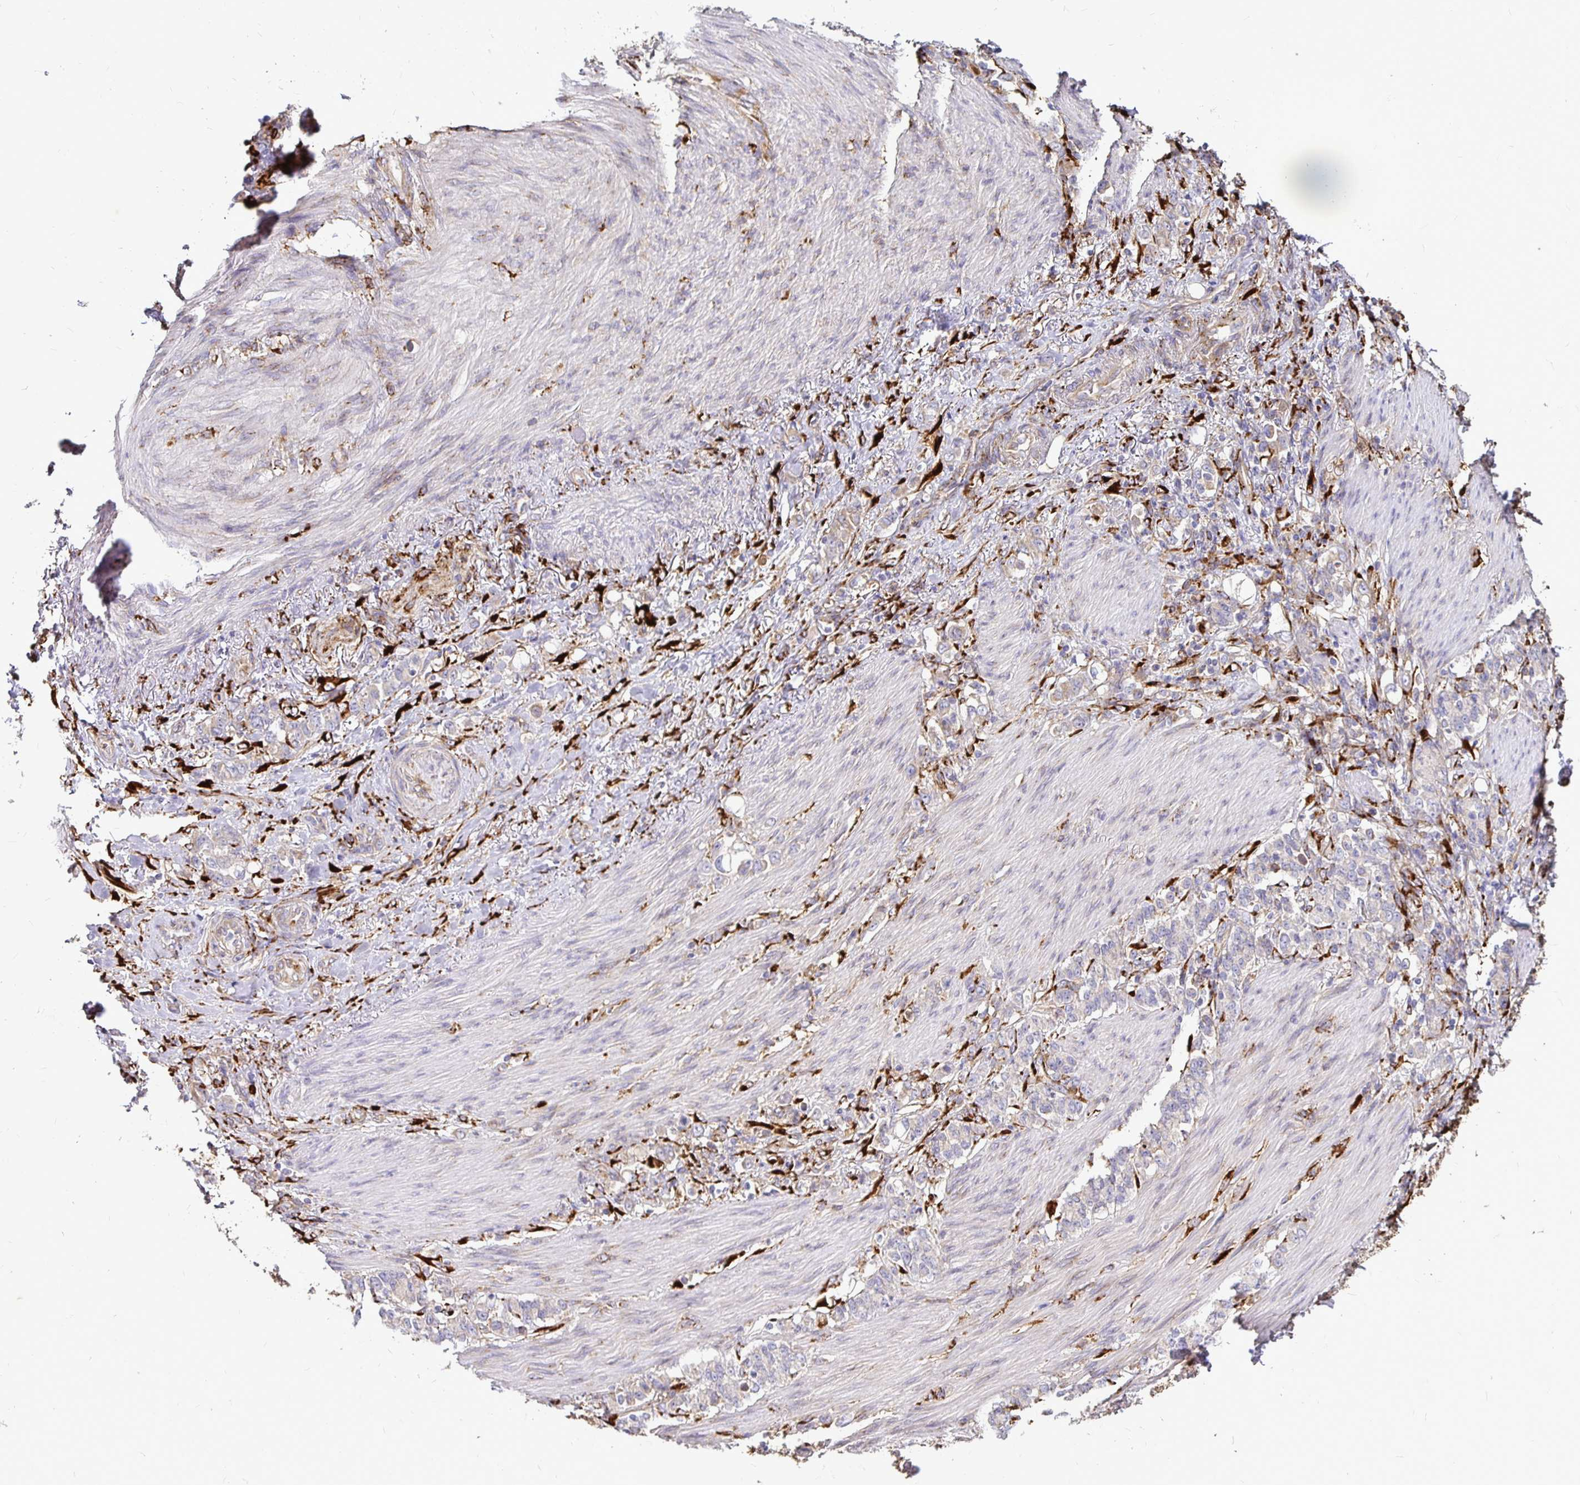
{"staining": {"intensity": "negative", "quantity": "none", "location": "none"}, "tissue": "stomach cancer", "cell_type": "Tumor cells", "image_type": "cancer", "snomed": [{"axis": "morphology", "description": "Adenocarcinoma, NOS"}, {"axis": "topography", "description": "Stomach"}], "caption": "Tumor cells show no significant protein expression in adenocarcinoma (stomach). The staining was performed using DAB (3,3'-diaminobenzidine) to visualize the protein expression in brown, while the nuclei were stained in blue with hematoxylin (Magnification: 20x).", "gene": "P4HA2", "patient": {"sex": "female", "age": 79}}